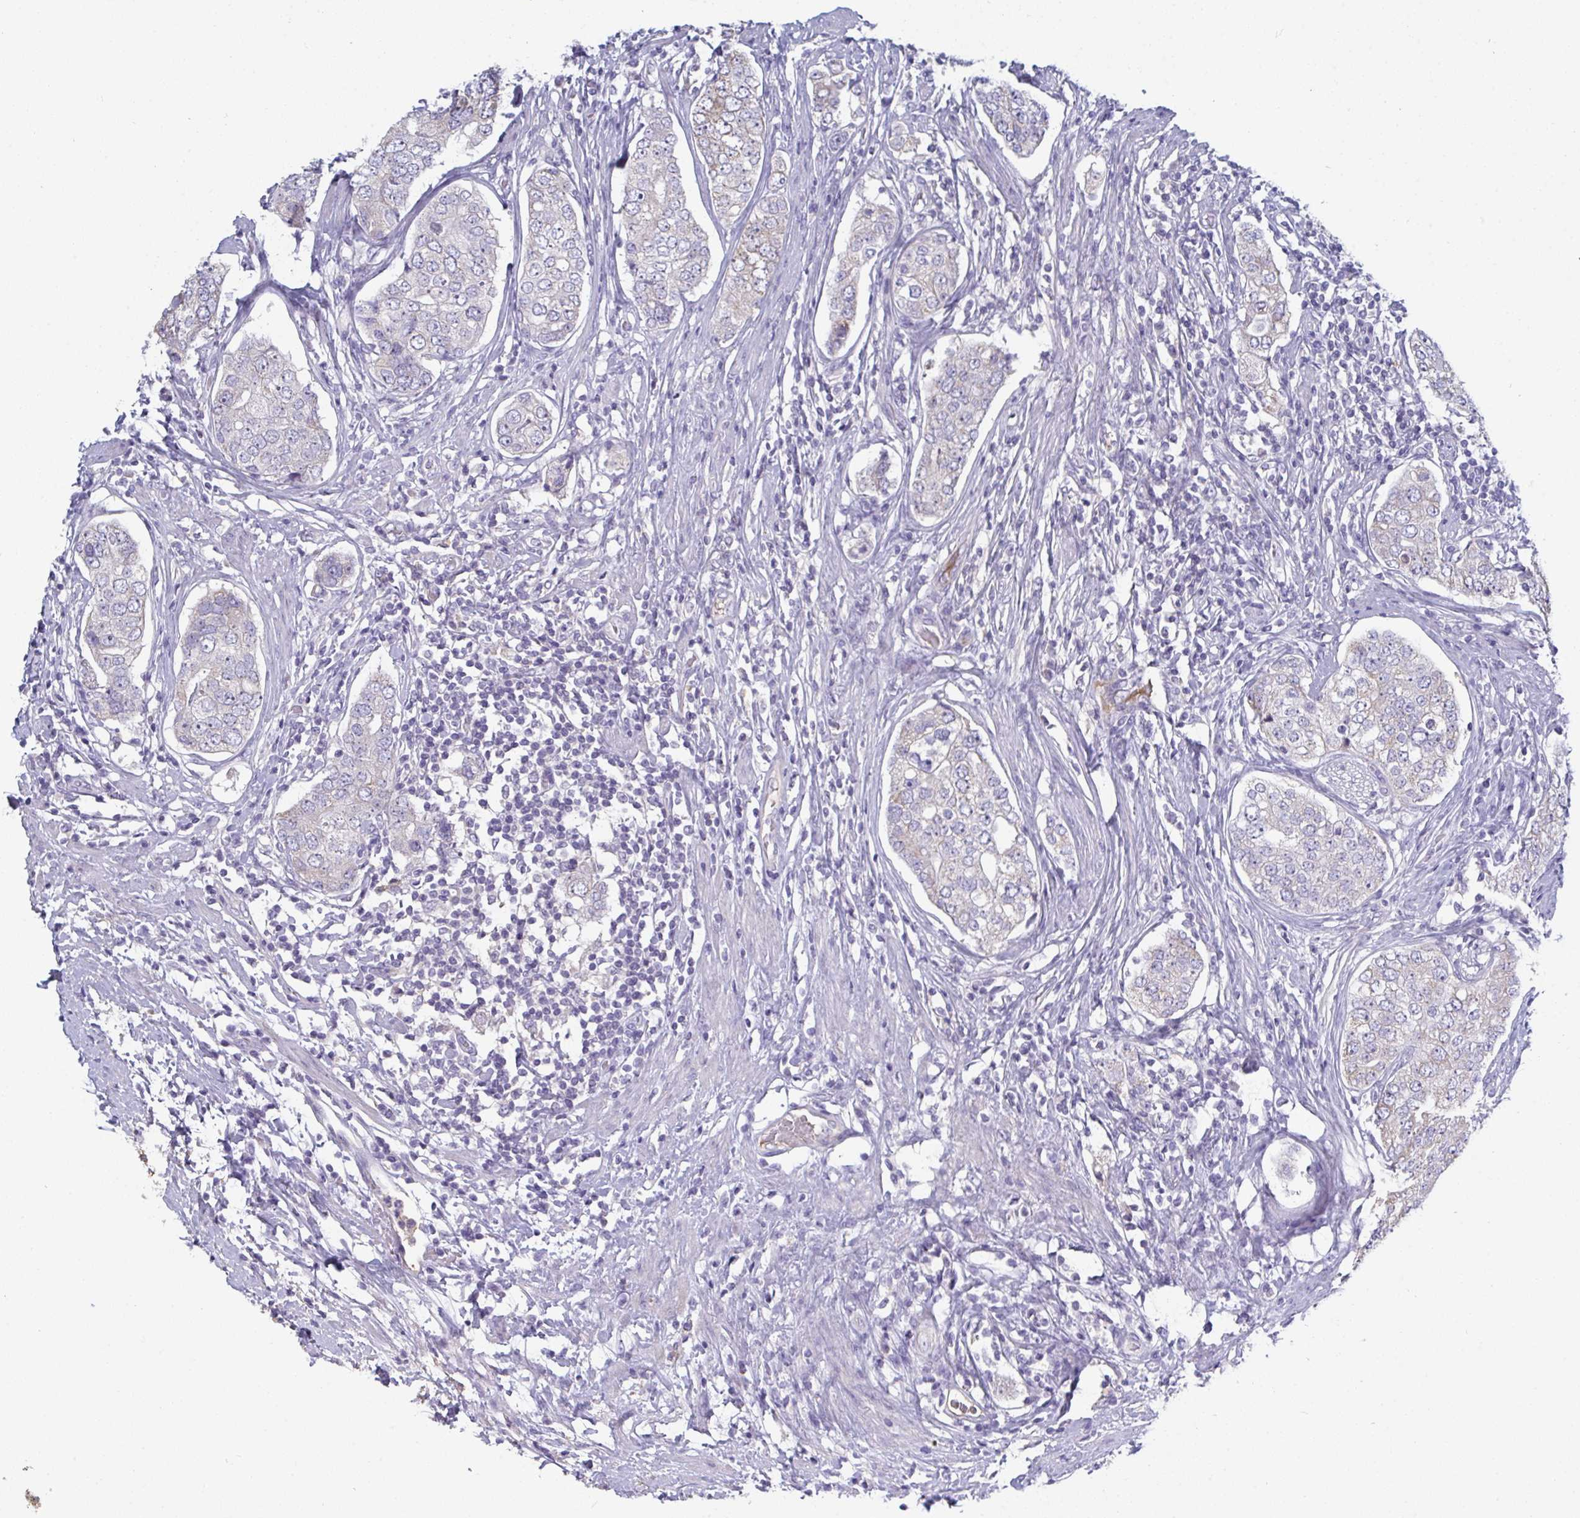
{"staining": {"intensity": "negative", "quantity": "none", "location": "none"}, "tissue": "prostate cancer", "cell_type": "Tumor cells", "image_type": "cancer", "snomed": [{"axis": "morphology", "description": "Adenocarcinoma, High grade"}, {"axis": "topography", "description": "Prostate"}], "caption": "Tumor cells are negative for protein expression in human prostate cancer.", "gene": "HGFAC", "patient": {"sex": "male", "age": 60}}